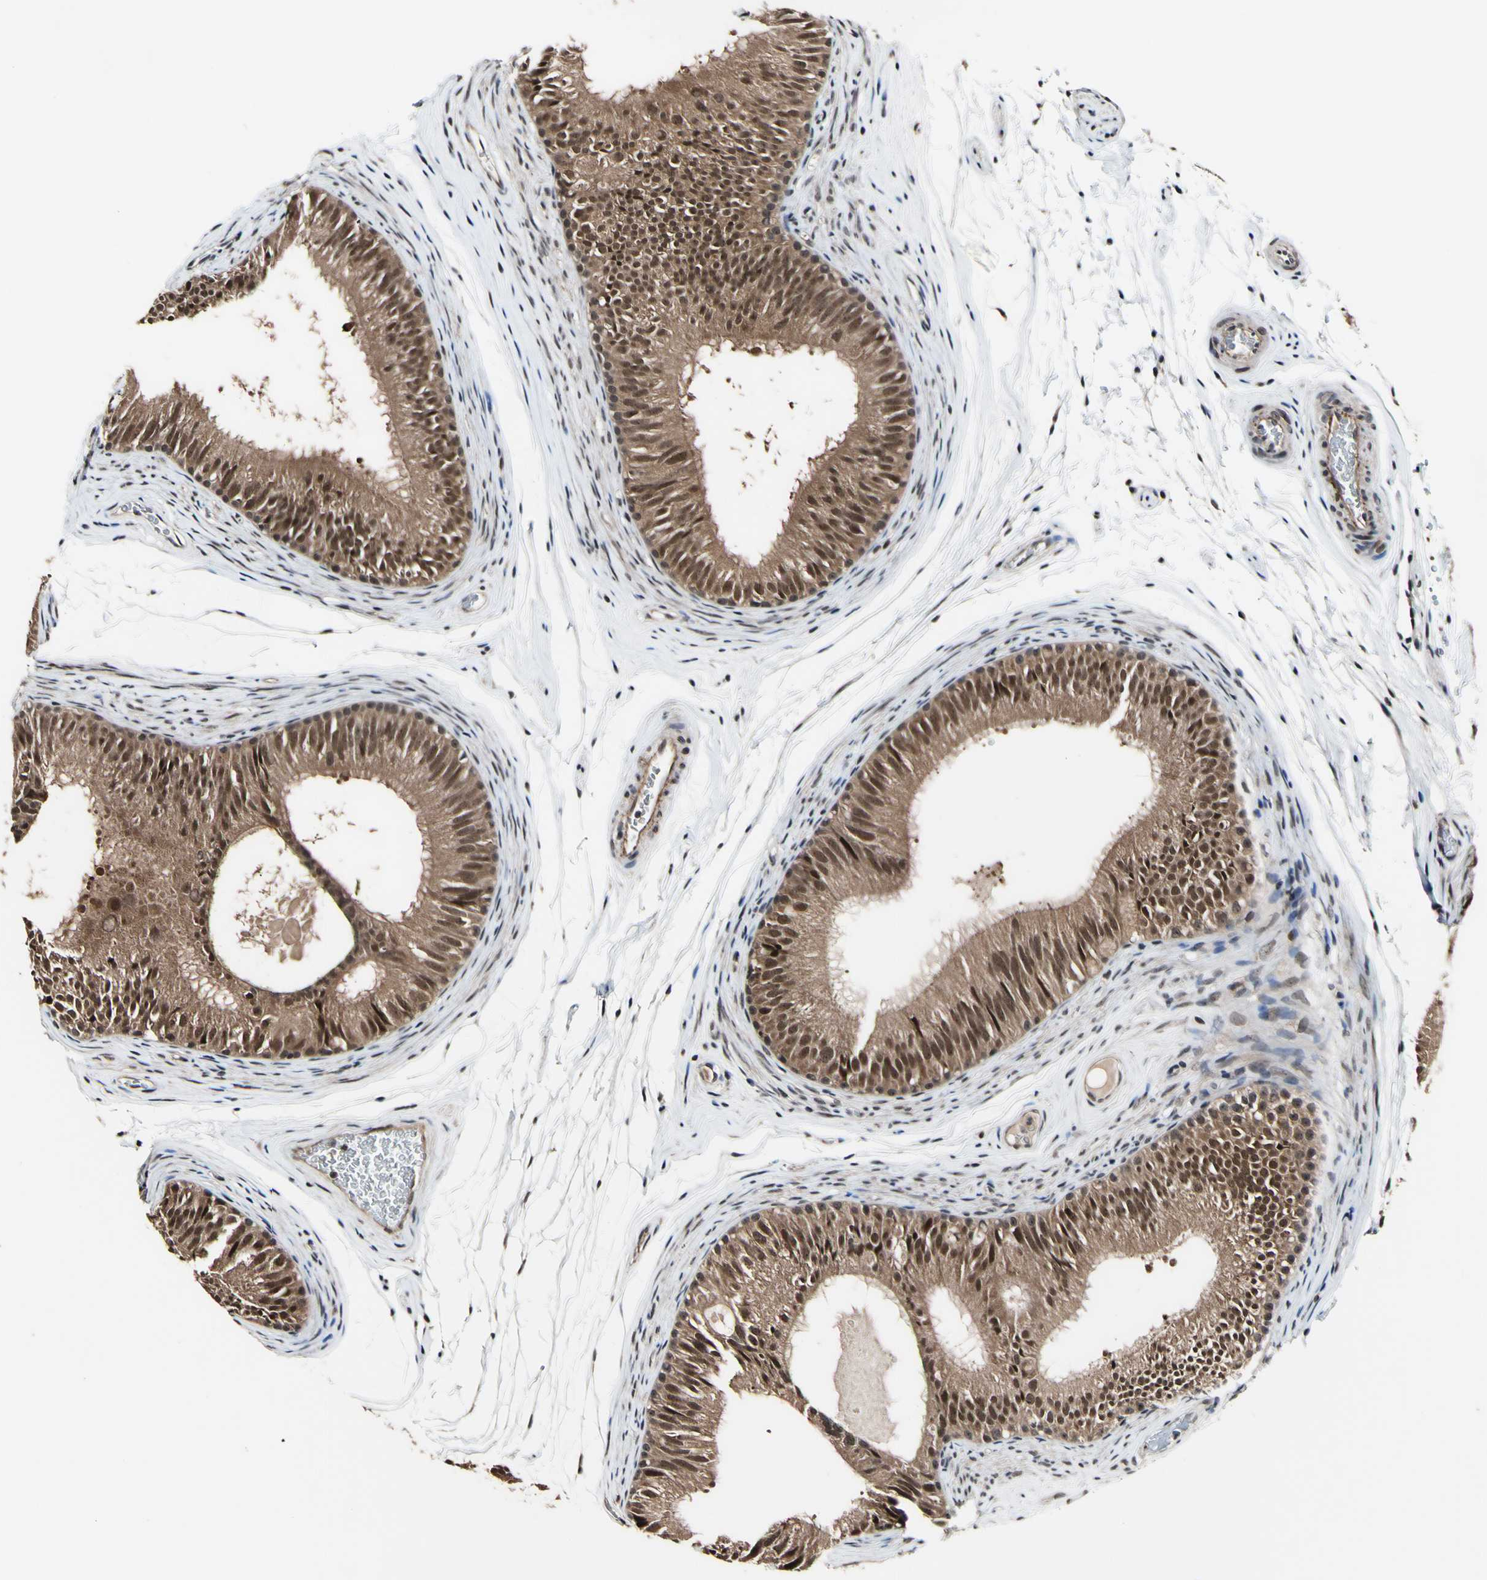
{"staining": {"intensity": "weak", "quantity": ">75%", "location": "cytoplasmic/membranous,nuclear"}, "tissue": "epididymis", "cell_type": "Glandular cells", "image_type": "normal", "snomed": [{"axis": "morphology", "description": "Normal tissue, NOS"}, {"axis": "topography", "description": "Epididymis"}], "caption": "This micrograph exhibits benign epididymis stained with immunohistochemistry (IHC) to label a protein in brown. The cytoplasmic/membranous,nuclear of glandular cells show weak positivity for the protein. Nuclei are counter-stained blue.", "gene": "PSMD10", "patient": {"sex": "male", "age": 36}}